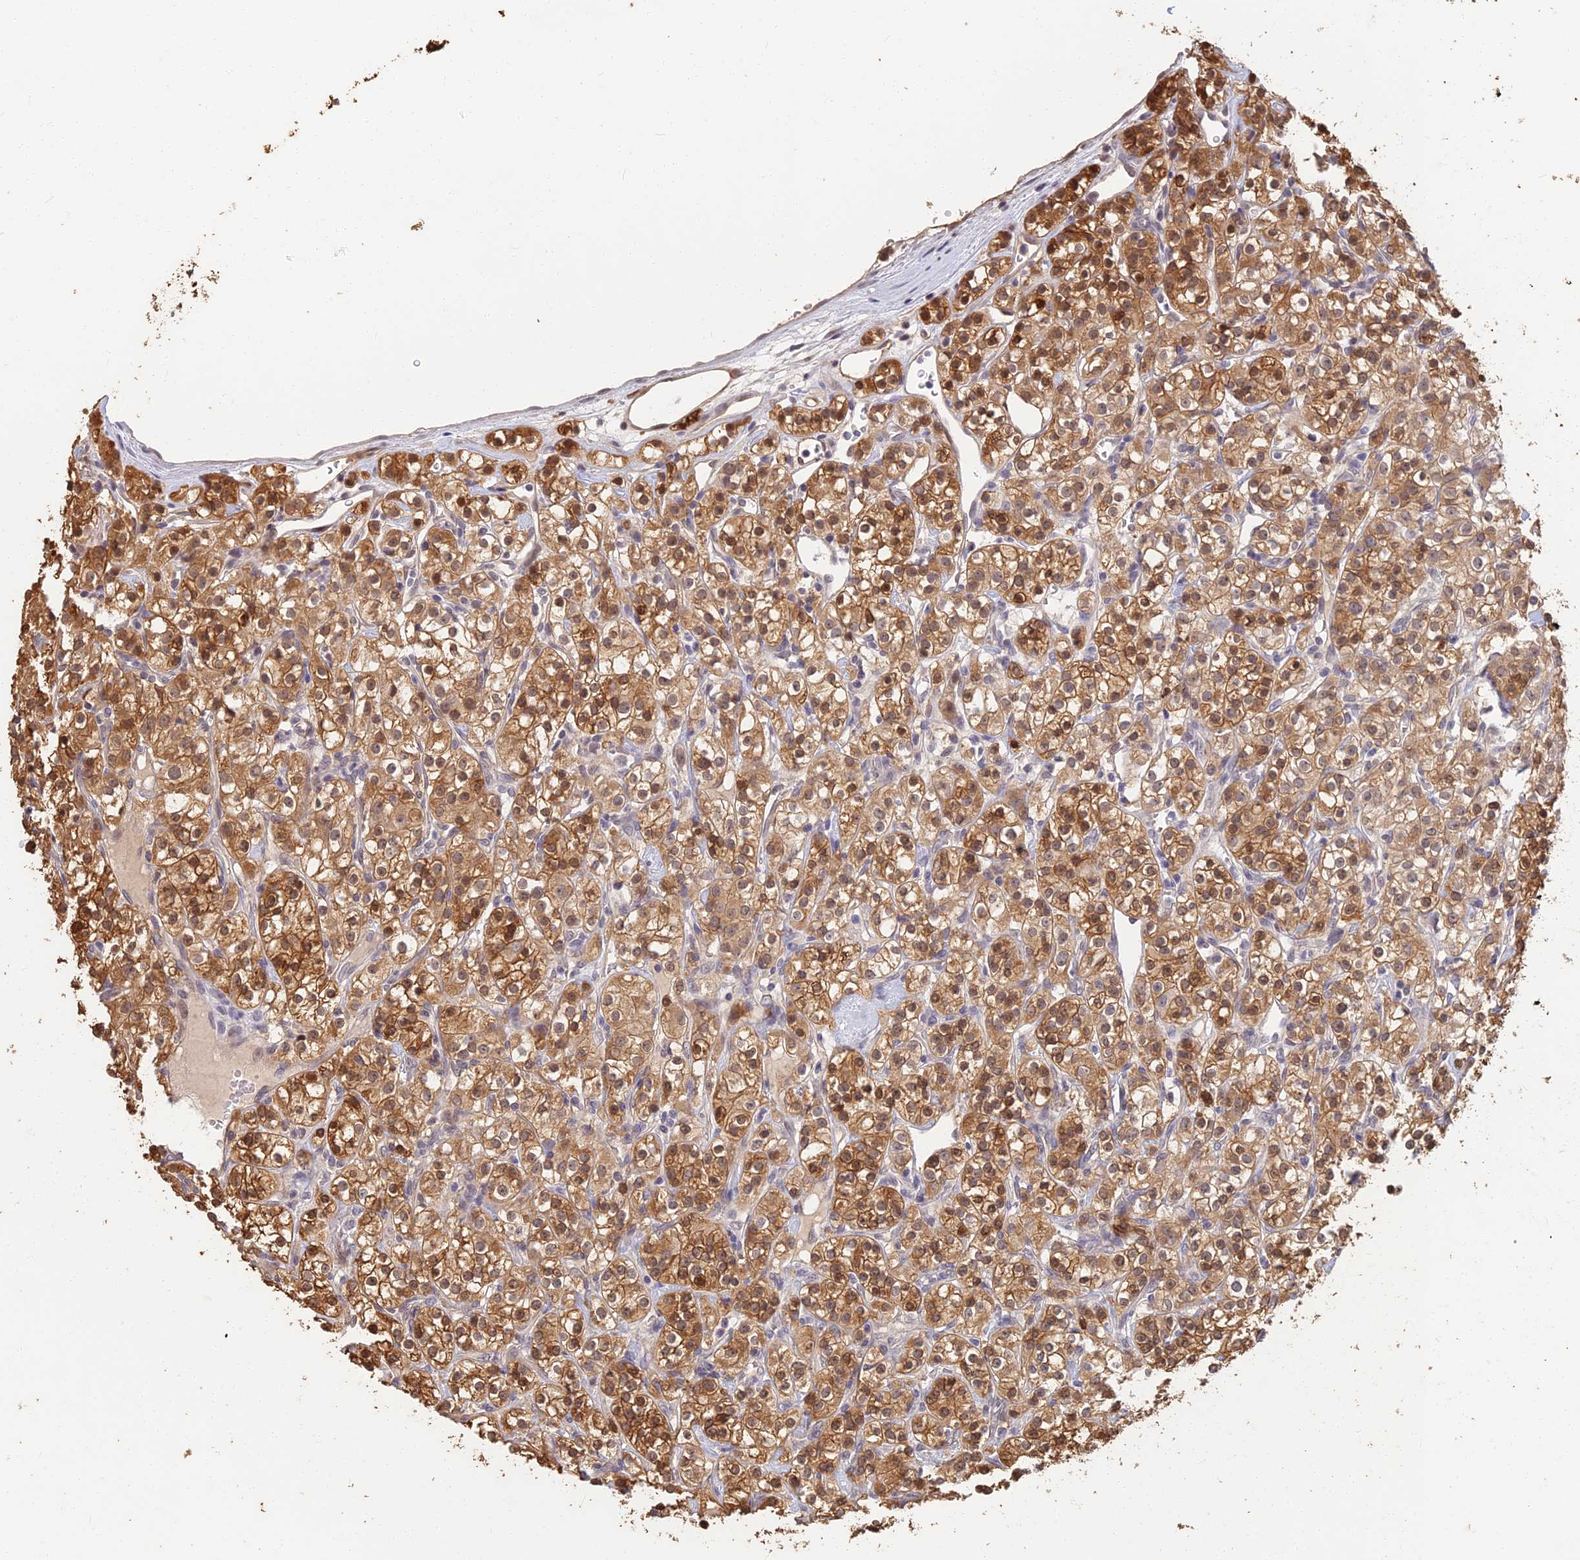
{"staining": {"intensity": "strong", "quantity": ">75%", "location": "cytoplasmic/membranous,nuclear"}, "tissue": "renal cancer", "cell_type": "Tumor cells", "image_type": "cancer", "snomed": [{"axis": "morphology", "description": "Adenocarcinoma, NOS"}, {"axis": "topography", "description": "Kidney"}], "caption": "Renal cancer was stained to show a protein in brown. There is high levels of strong cytoplasmic/membranous and nuclear staining in approximately >75% of tumor cells. (IHC, brightfield microscopy, high magnification).", "gene": "LRRN3", "patient": {"sex": "male", "age": 77}}